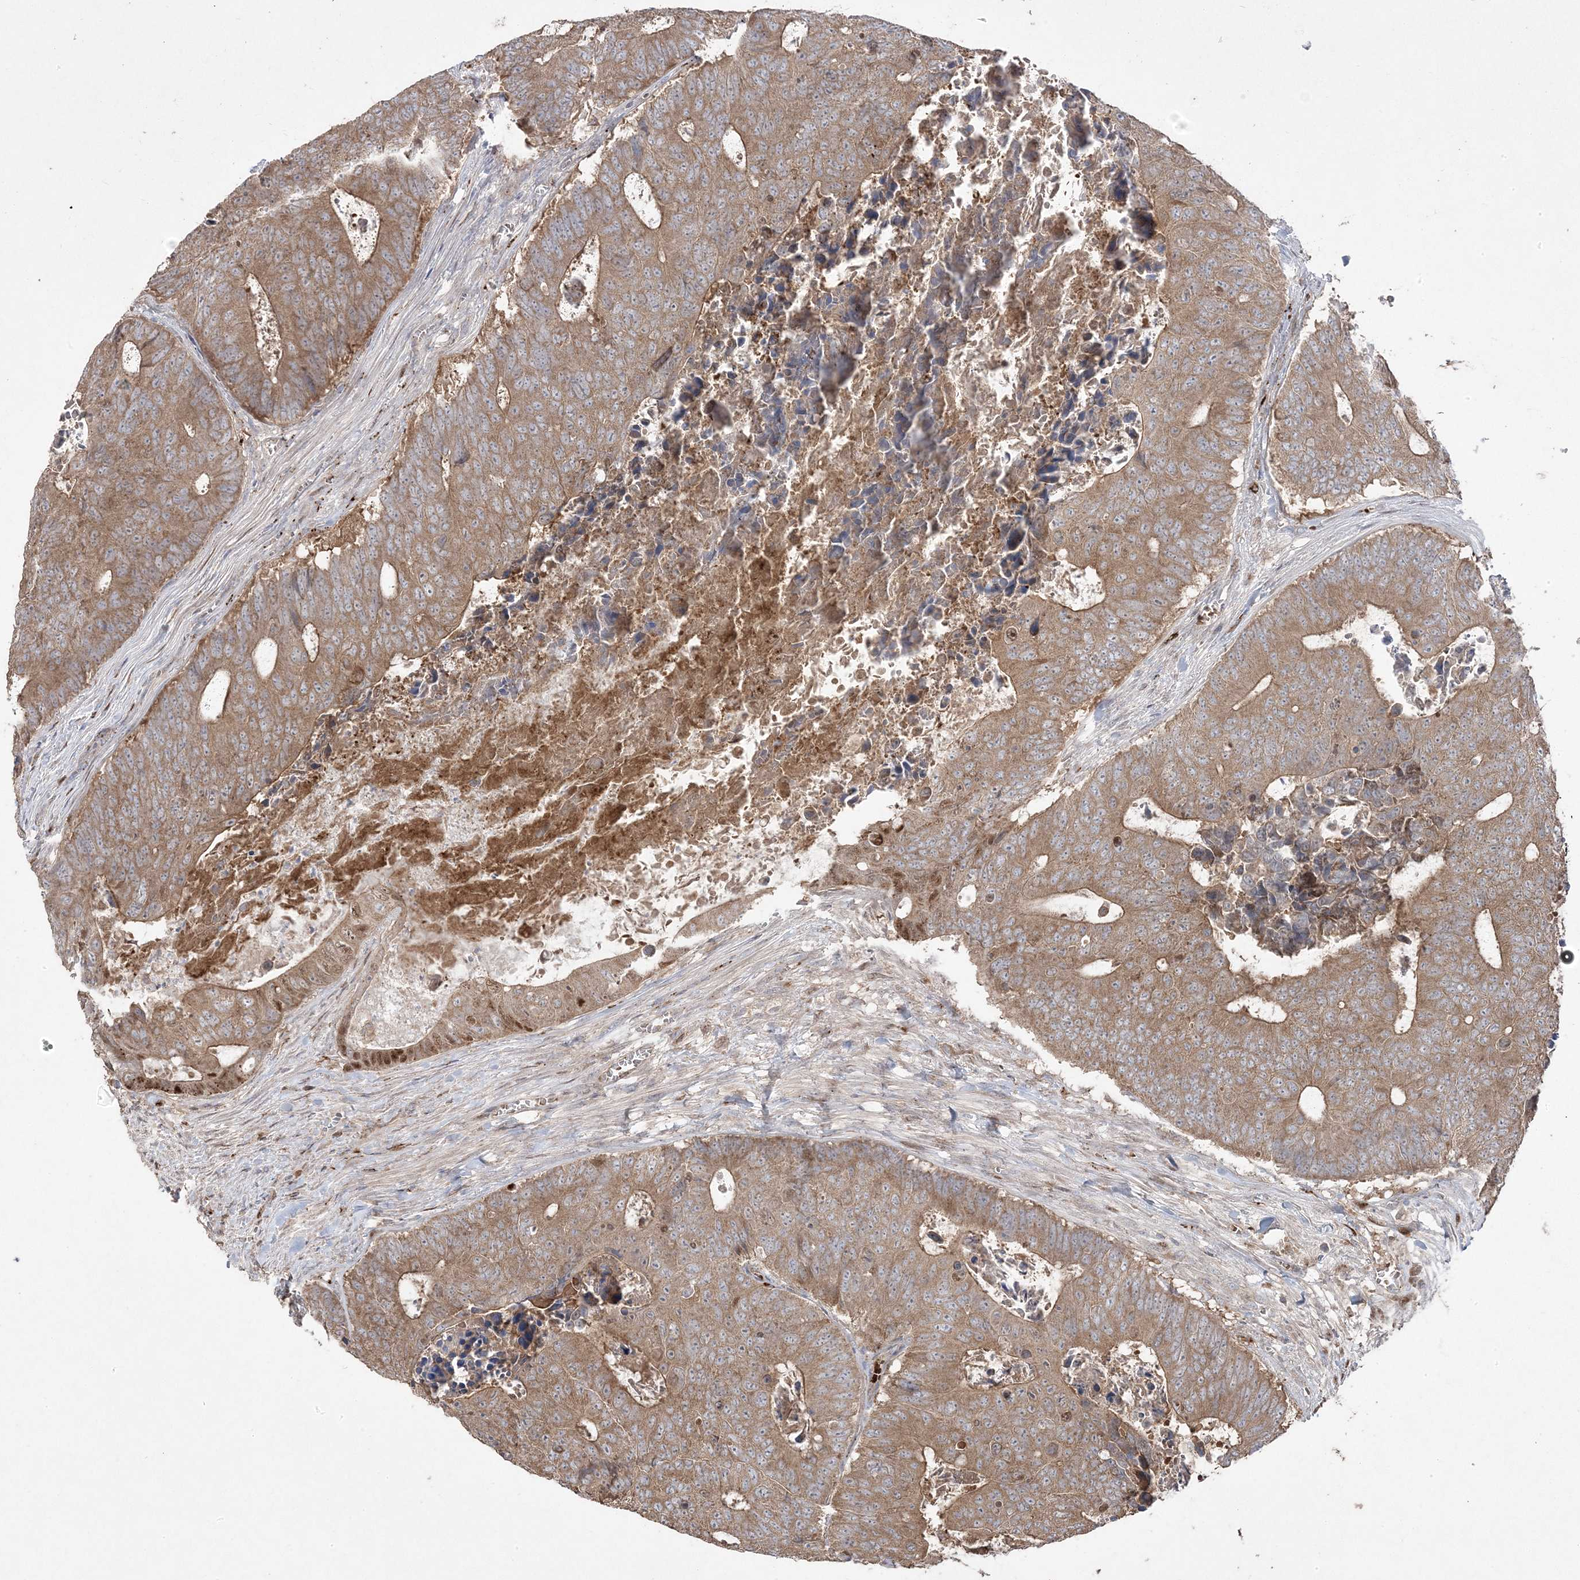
{"staining": {"intensity": "moderate", "quantity": ">75%", "location": "cytoplasmic/membranous"}, "tissue": "colorectal cancer", "cell_type": "Tumor cells", "image_type": "cancer", "snomed": [{"axis": "morphology", "description": "Adenocarcinoma, NOS"}, {"axis": "topography", "description": "Colon"}], "caption": "This image displays colorectal adenocarcinoma stained with immunohistochemistry (IHC) to label a protein in brown. The cytoplasmic/membranous of tumor cells show moderate positivity for the protein. Nuclei are counter-stained blue.", "gene": "PPOX", "patient": {"sex": "male", "age": 87}}